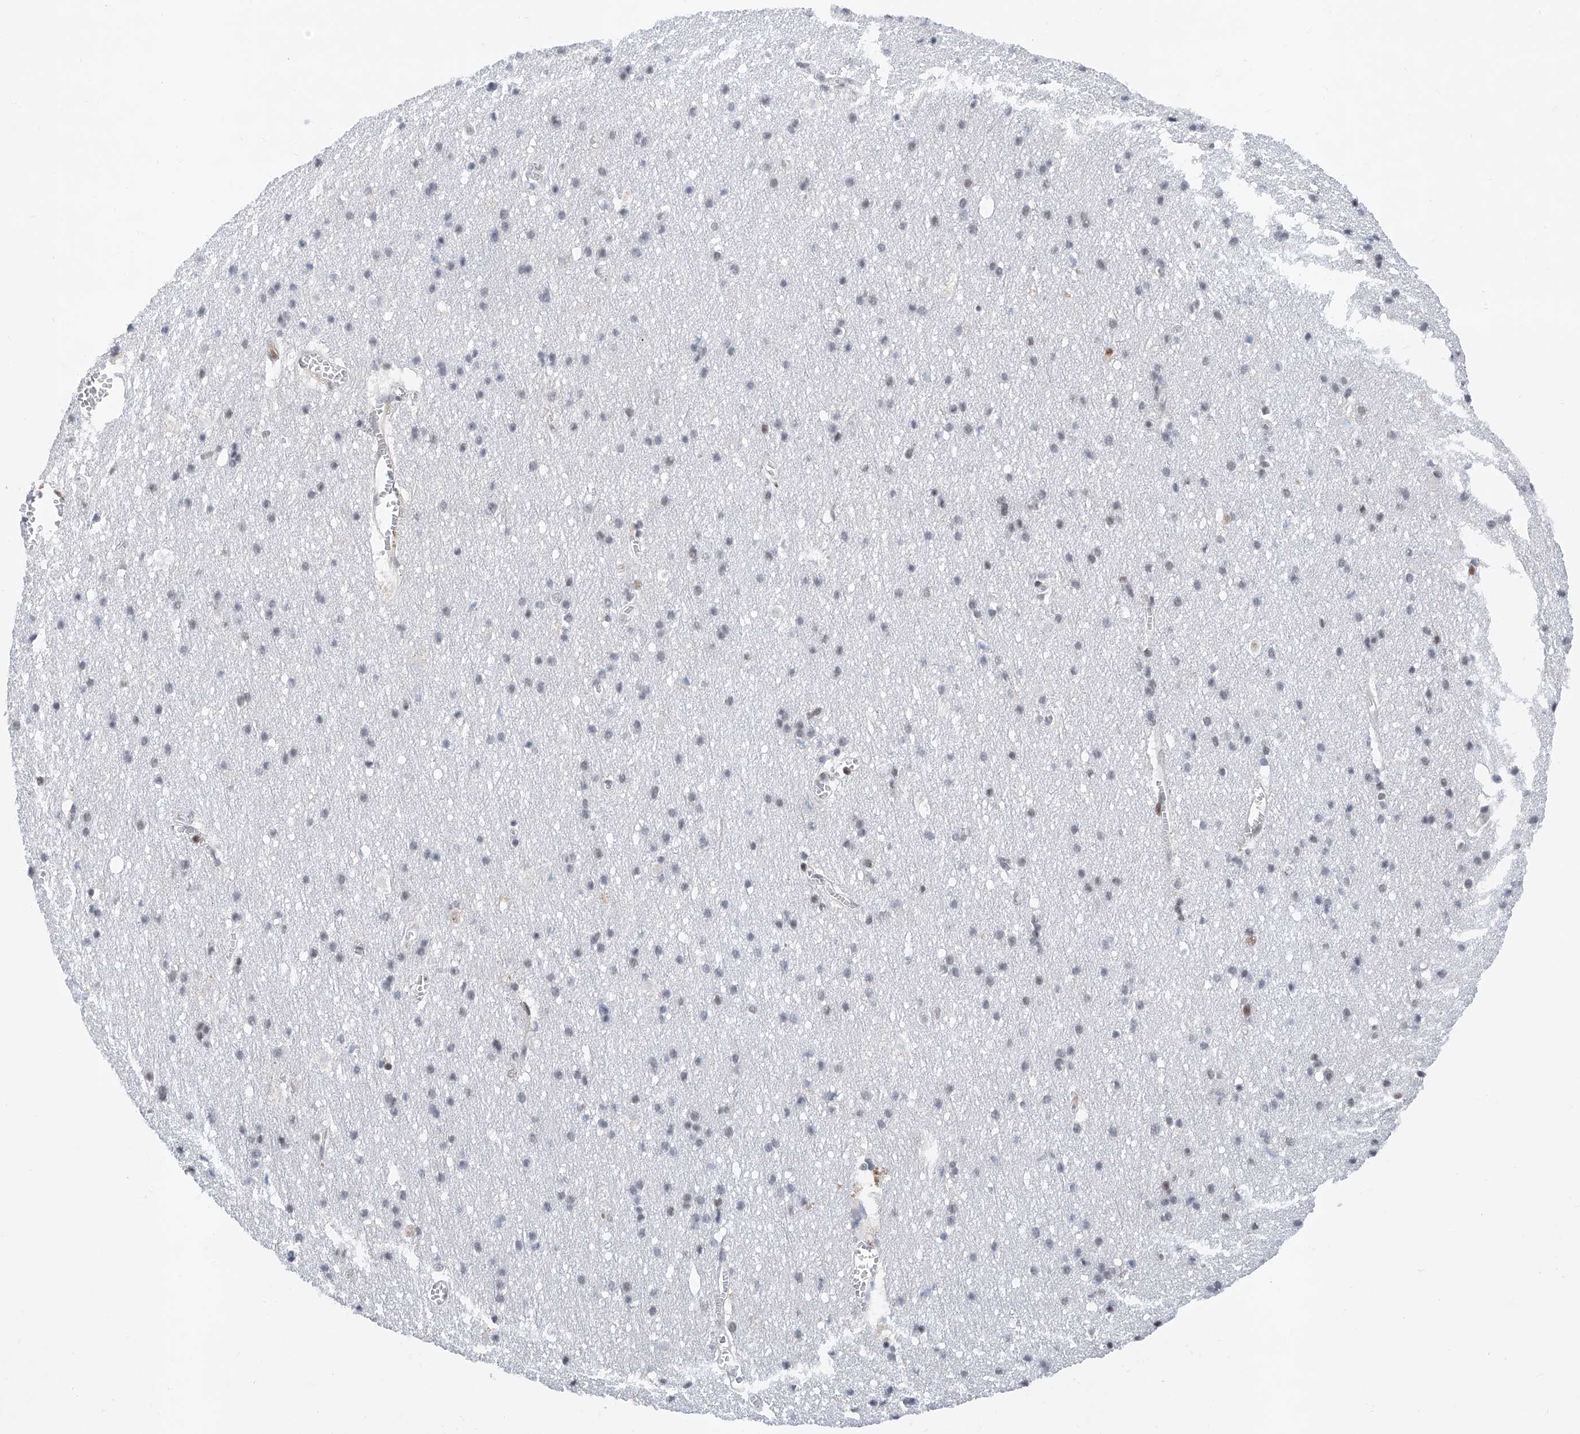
{"staining": {"intensity": "negative", "quantity": "none", "location": "none"}, "tissue": "cerebral cortex", "cell_type": "Endothelial cells", "image_type": "normal", "snomed": [{"axis": "morphology", "description": "Normal tissue, NOS"}, {"axis": "topography", "description": "Cerebral cortex"}], "caption": "DAB immunohistochemical staining of normal cerebral cortex demonstrates no significant expression in endothelial cells.", "gene": "SNRNP200", "patient": {"sex": "male", "age": 54}}